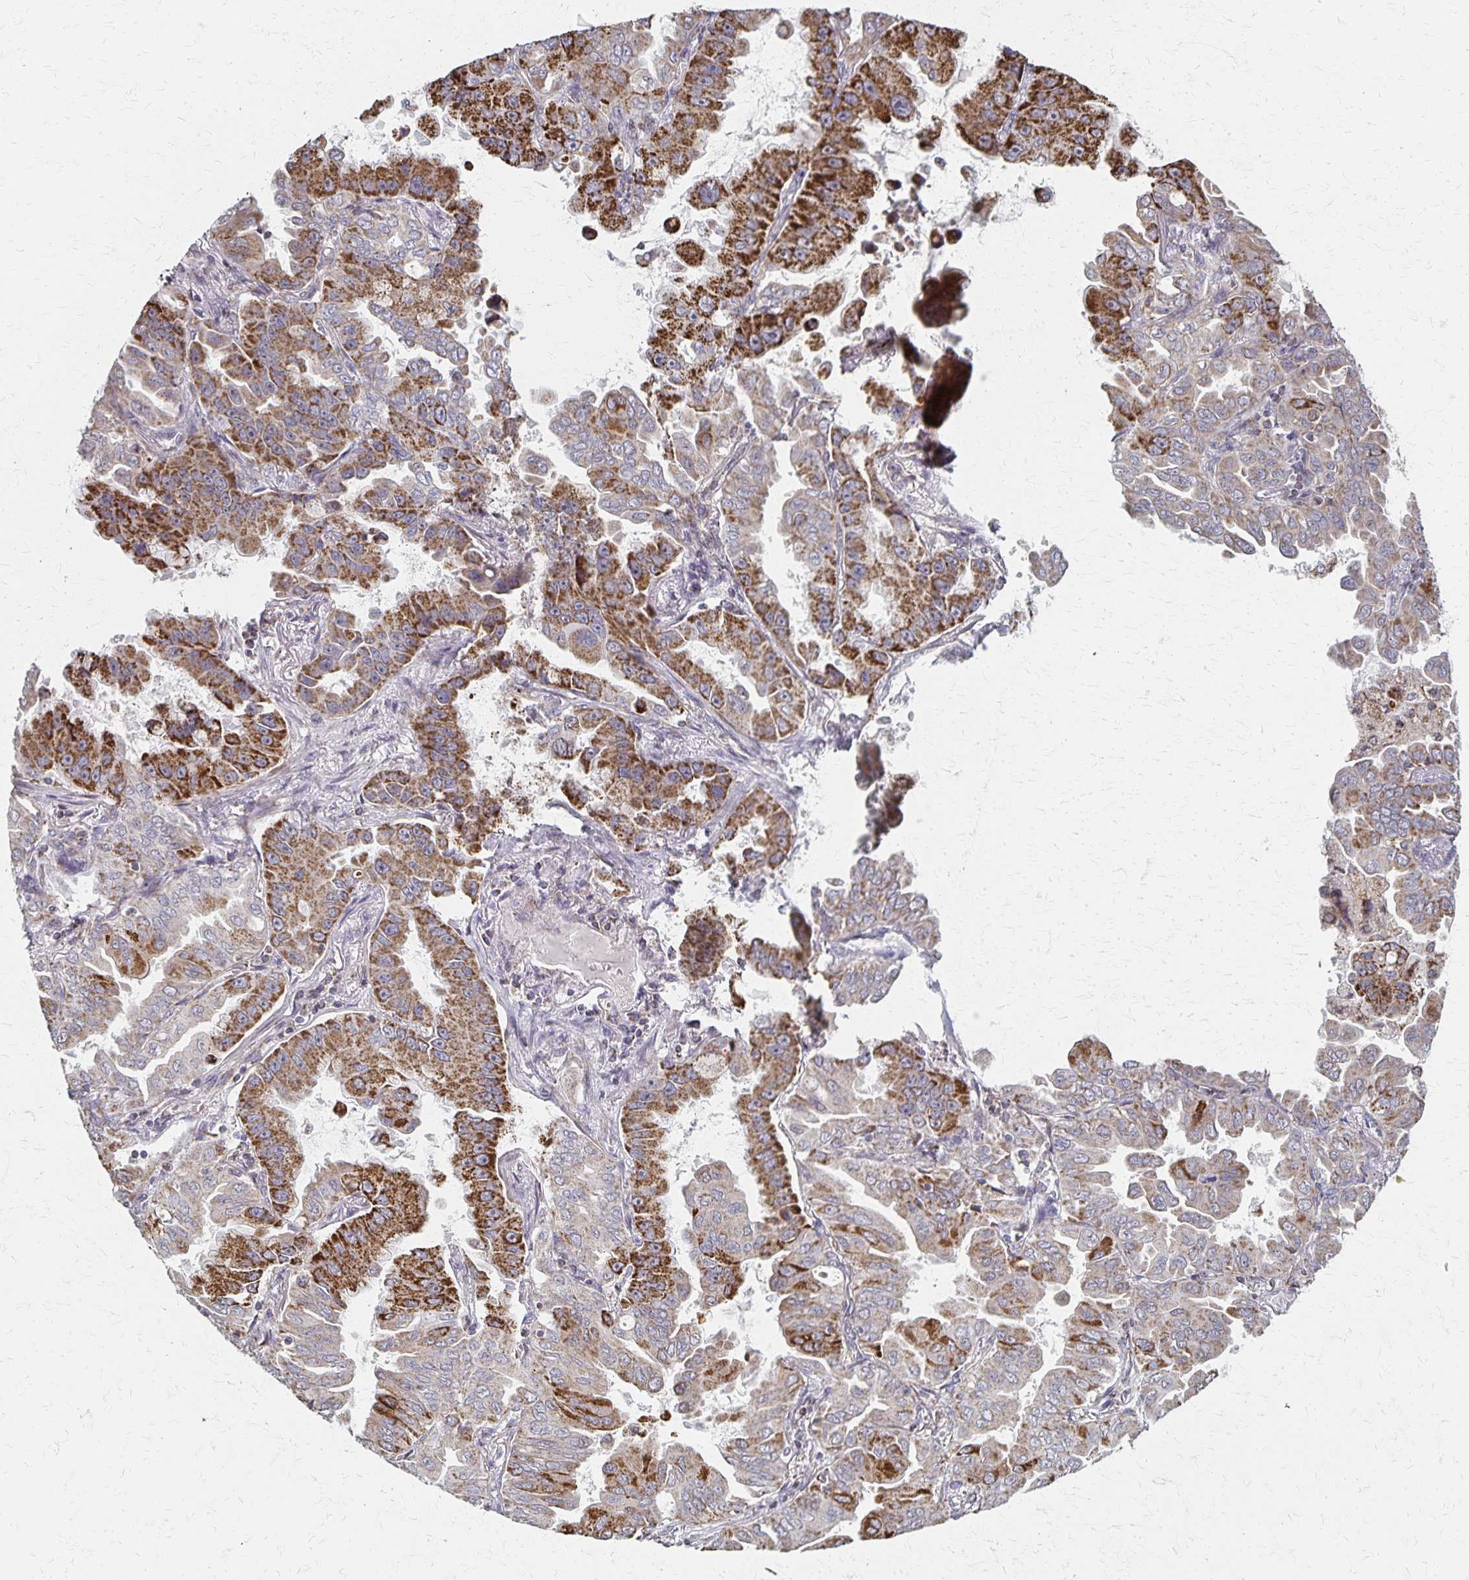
{"staining": {"intensity": "strong", "quantity": "25%-75%", "location": "cytoplasmic/membranous"}, "tissue": "lung cancer", "cell_type": "Tumor cells", "image_type": "cancer", "snomed": [{"axis": "morphology", "description": "Adenocarcinoma, NOS"}, {"axis": "topography", "description": "Lung"}], "caption": "A high-resolution image shows immunohistochemistry staining of lung cancer, which exhibits strong cytoplasmic/membranous expression in approximately 25%-75% of tumor cells. The staining was performed using DAB (3,3'-diaminobenzidine) to visualize the protein expression in brown, while the nuclei were stained in blue with hematoxylin (Magnification: 20x).", "gene": "DYRK4", "patient": {"sex": "male", "age": 64}}